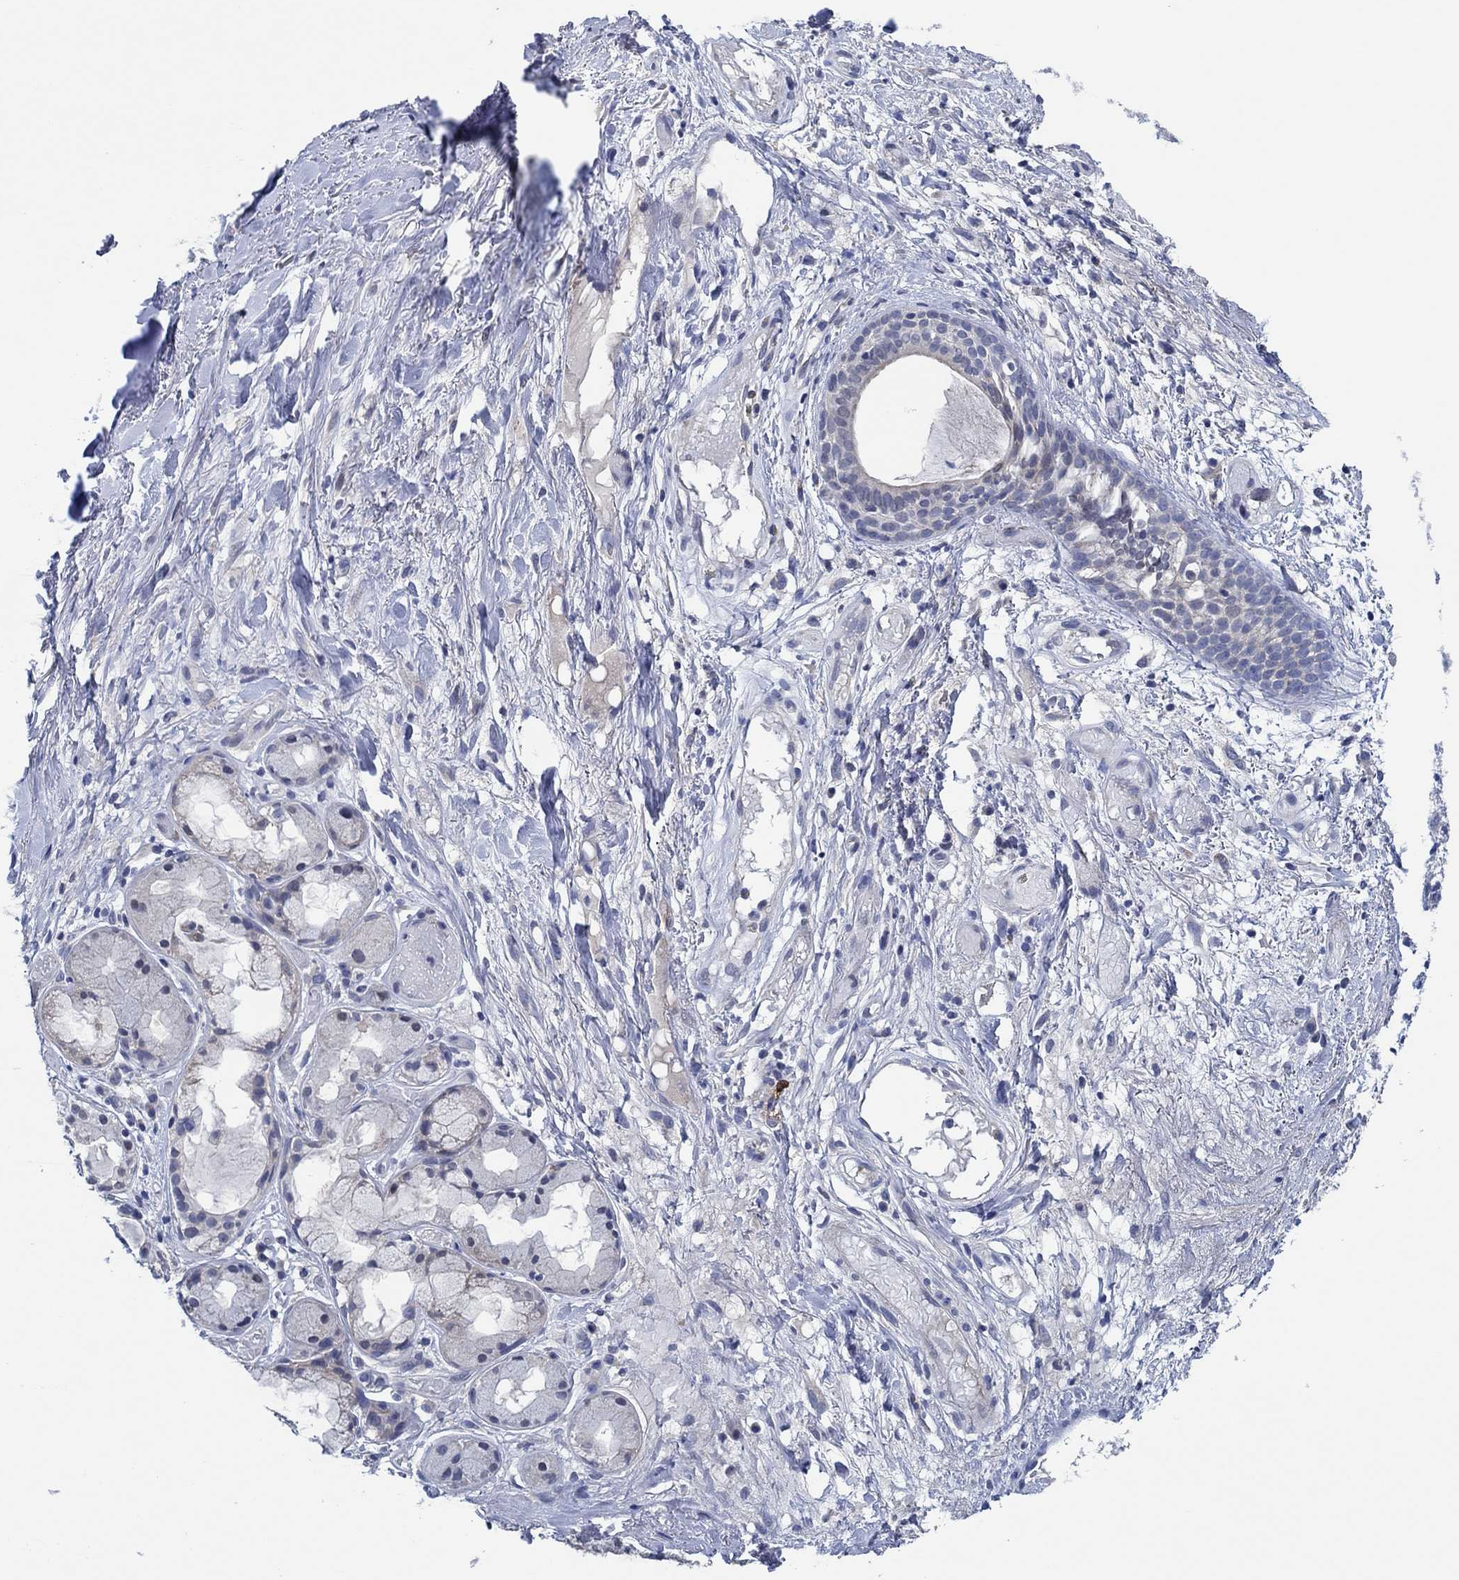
{"staining": {"intensity": "negative", "quantity": "none", "location": "none"}, "tissue": "adipose tissue", "cell_type": "Adipocytes", "image_type": "normal", "snomed": [{"axis": "morphology", "description": "Normal tissue, NOS"}, {"axis": "topography", "description": "Cartilage tissue"}], "caption": "DAB (3,3'-diaminobenzidine) immunohistochemical staining of normal adipose tissue reveals no significant positivity in adipocytes.", "gene": "PRRT3", "patient": {"sex": "male", "age": 62}}